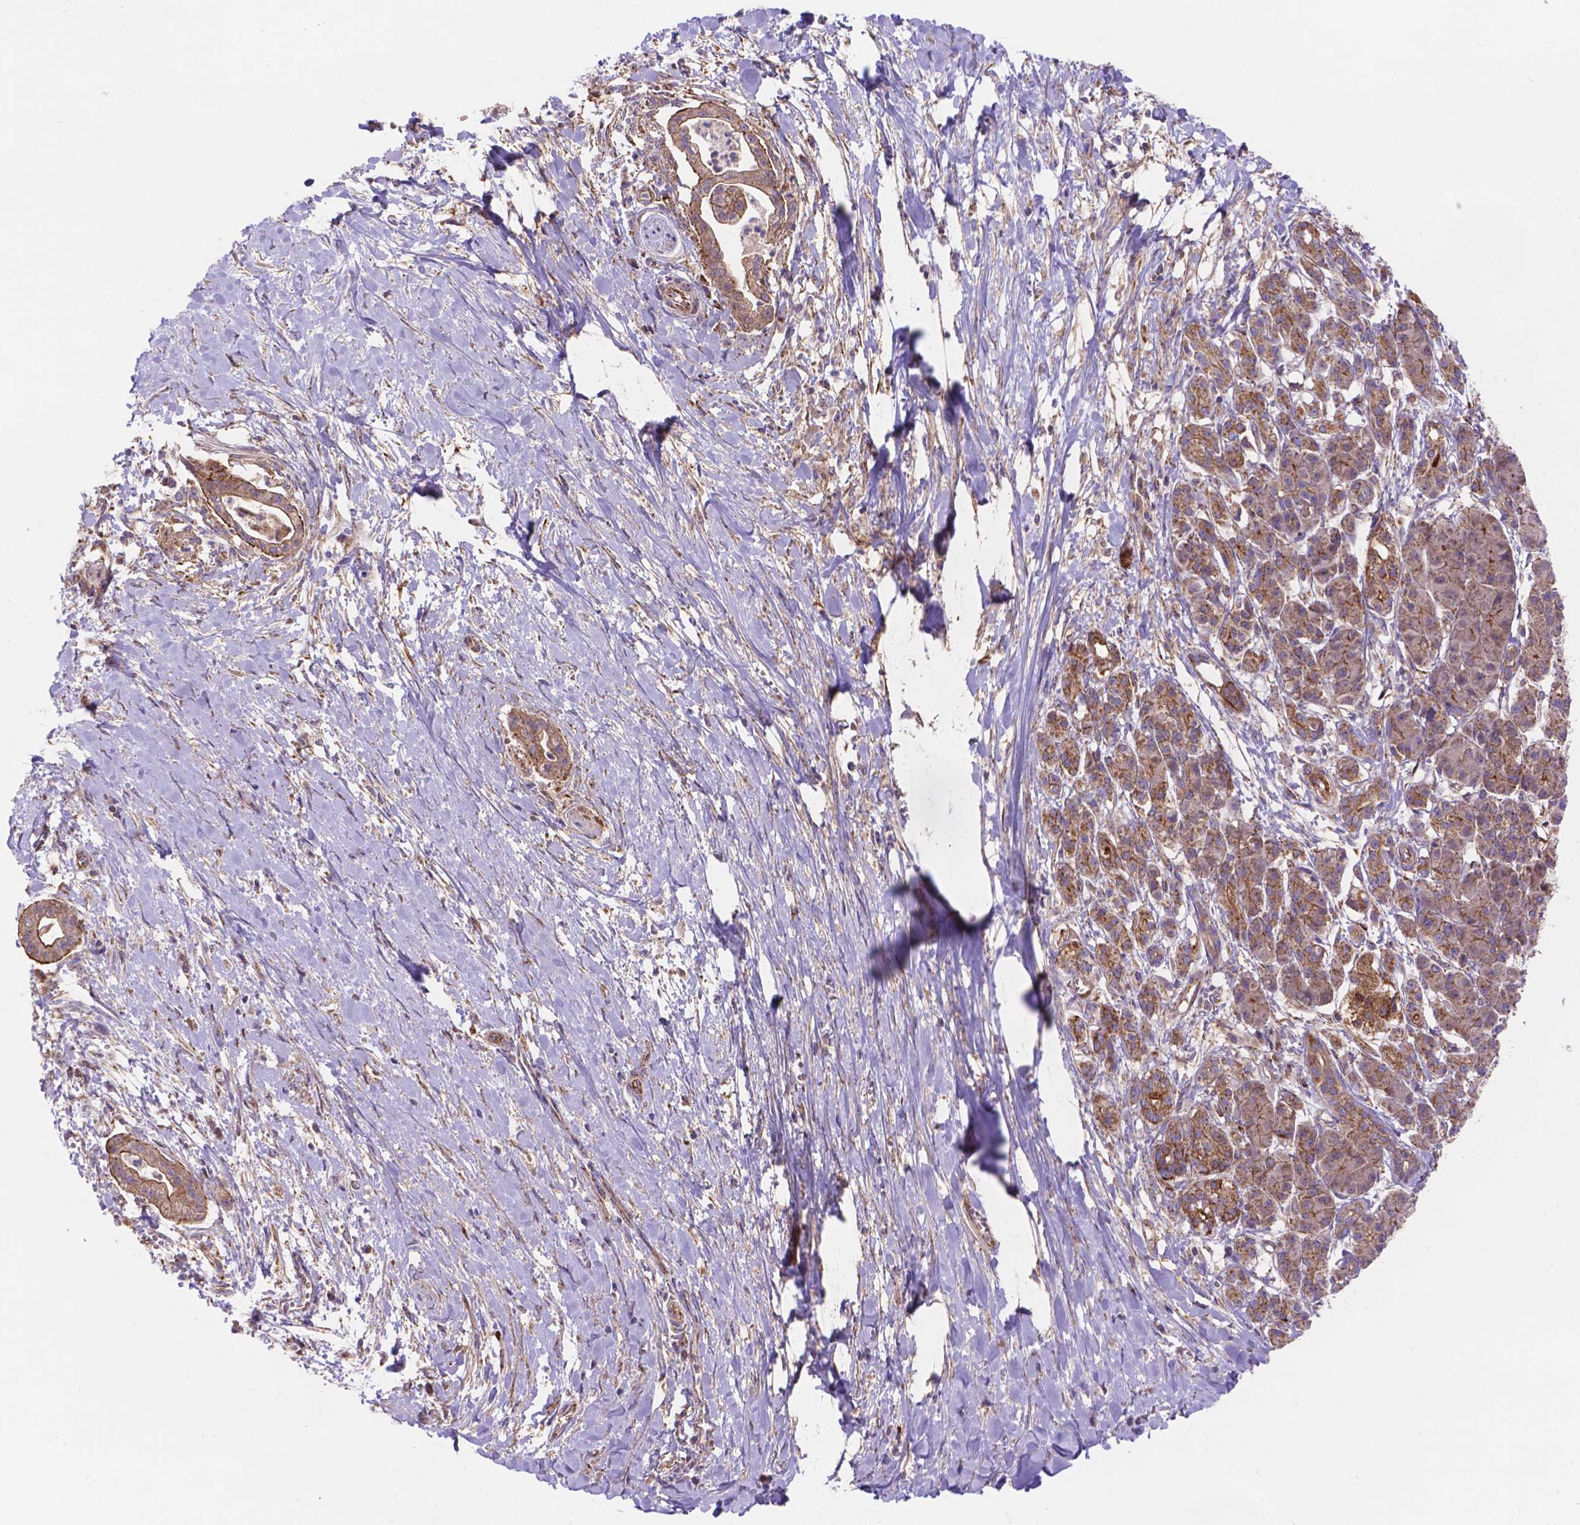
{"staining": {"intensity": "moderate", "quantity": ">75%", "location": "cytoplasmic/membranous"}, "tissue": "pancreatic cancer", "cell_type": "Tumor cells", "image_type": "cancer", "snomed": [{"axis": "morphology", "description": "Normal tissue, NOS"}, {"axis": "morphology", "description": "Adenocarcinoma, NOS"}, {"axis": "topography", "description": "Lymph node"}, {"axis": "topography", "description": "Pancreas"}], "caption": "Moderate cytoplasmic/membranous positivity is appreciated in approximately >75% of tumor cells in pancreatic cancer.", "gene": "AK3", "patient": {"sex": "female", "age": 58}}